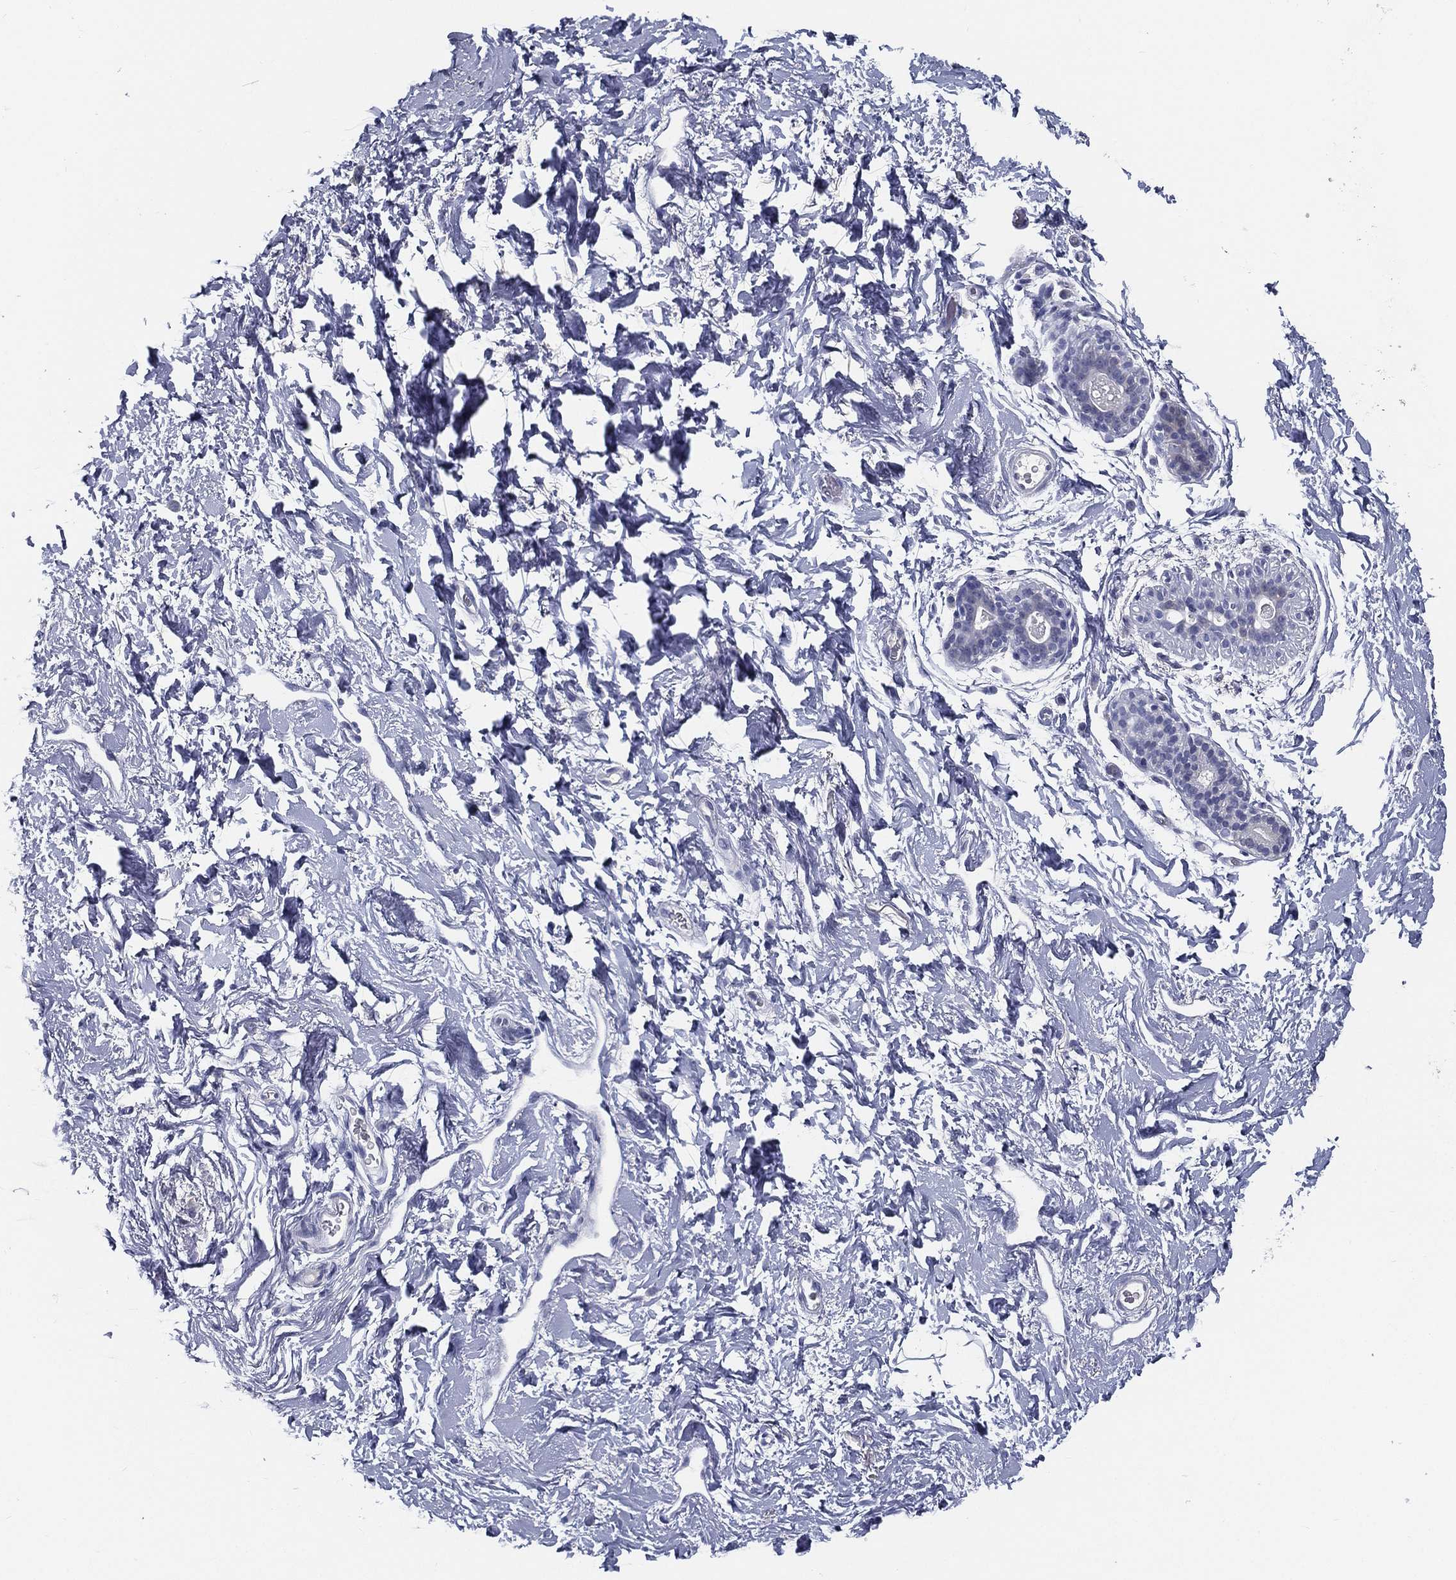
{"staining": {"intensity": "negative", "quantity": "none", "location": "none"}, "tissue": "breast", "cell_type": "Adipocytes", "image_type": "normal", "snomed": [{"axis": "morphology", "description": "Normal tissue, NOS"}, {"axis": "topography", "description": "Breast"}], "caption": "Immunohistochemical staining of normal human breast demonstrates no significant positivity in adipocytes.", "gene": "STS", "patient": {"sex": "female", "age": 43}}